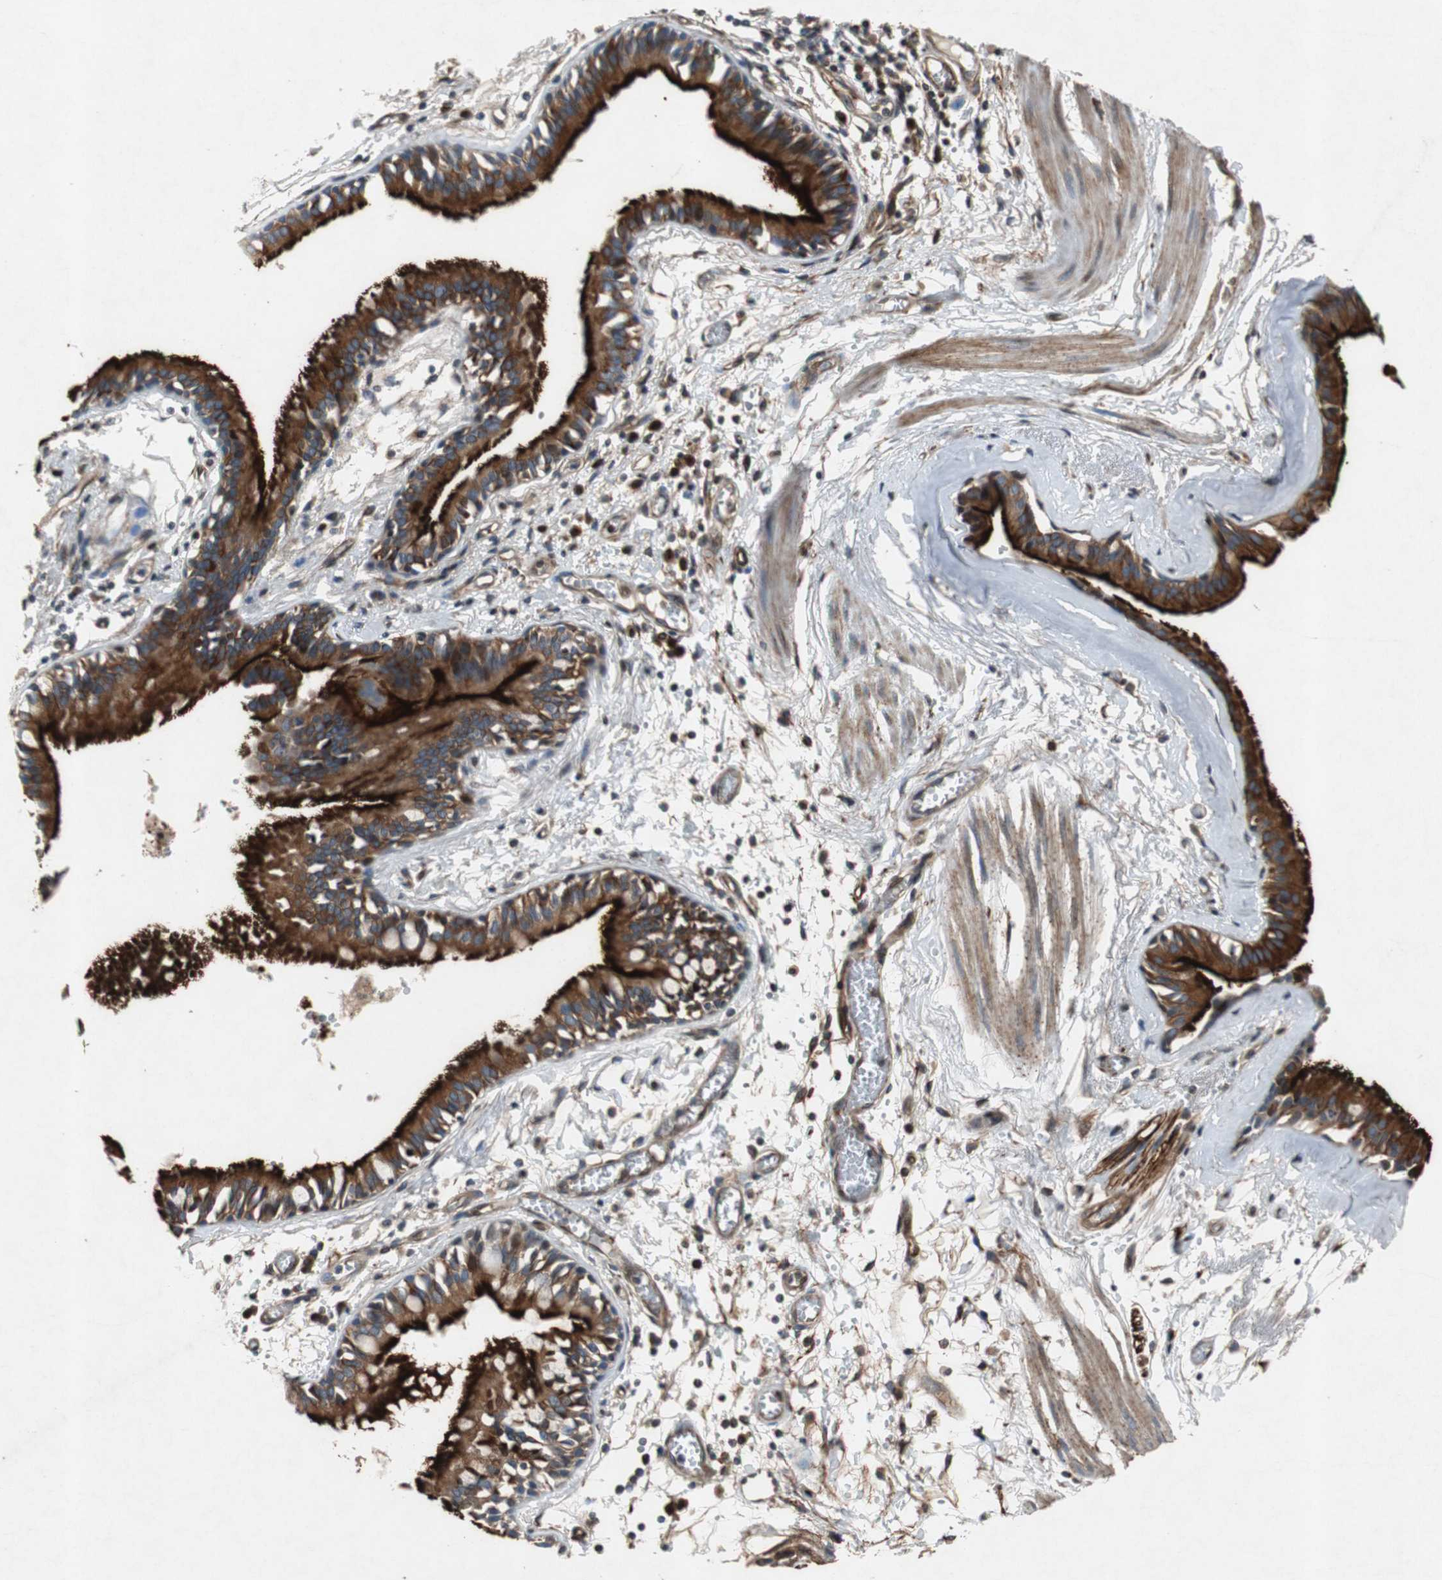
{"staining": {"intensity": "strong", "quantity": ">75%", "location": "cytoplasmic/membranous"}, "tissue": "bronchus", "cell_type": "Respiratory epithelial cells", "image_type": "normal", "snomed": [{"axis": "morphology", "description": "Normal tissue, NOS"}, {"axis": "topography", "description": "Bronchus"}, {"axis": "topography", "description": "Lung"}], "caption": "This photomicrograph shows benign bronchus stained with IHC to label a protein in brown. The cytoplasmic/membranous of respiratory epithelial cells show strong positivity for the protein. Nuclei are counter-stained blue.", "gene": "TUBA4A", "patient": {"sex": "female", "age": 56}}